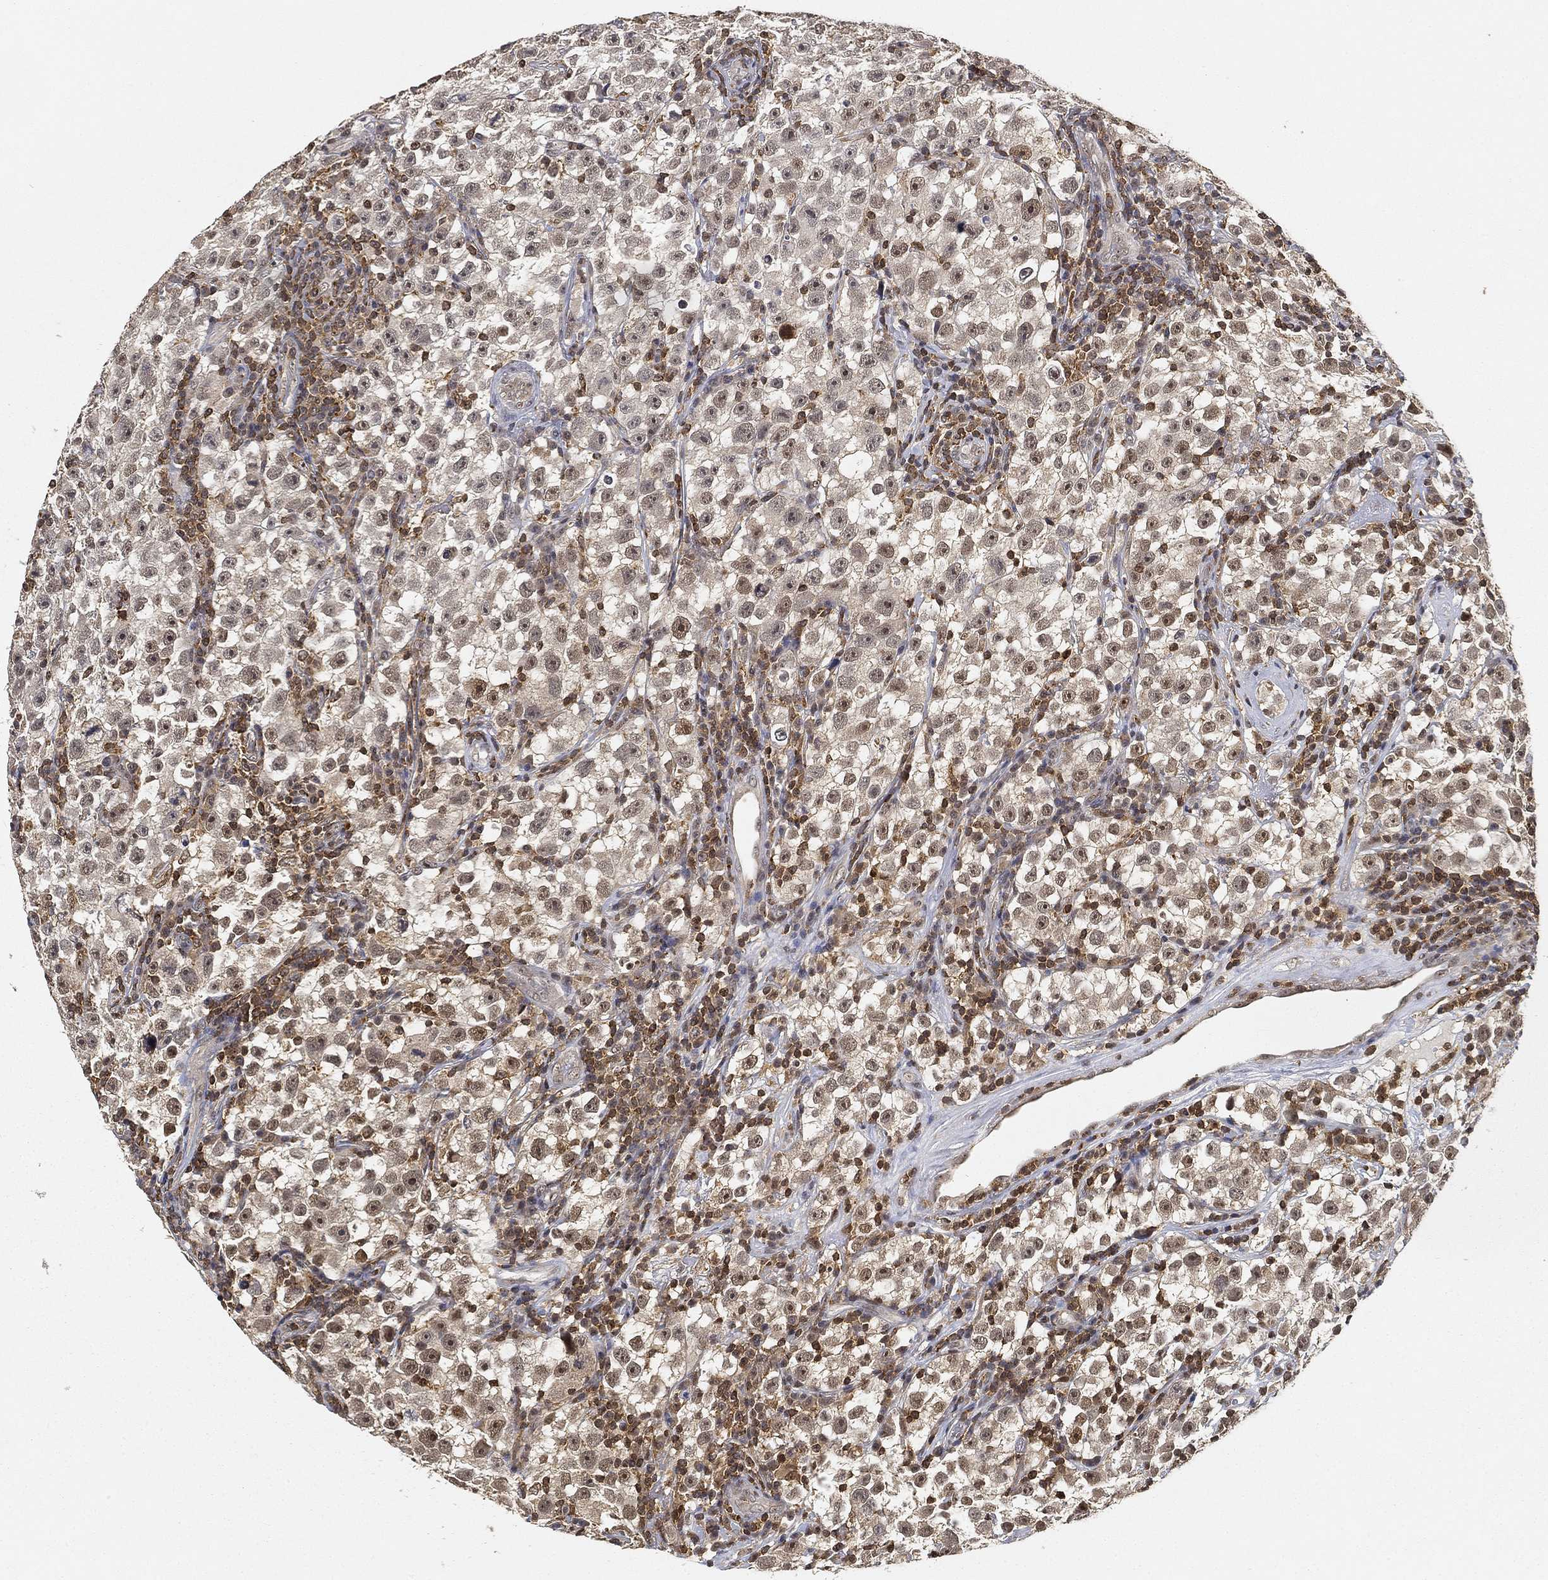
{"staining": {"intensity": "moderate", "quantity": "<25%", "location": "nuclear"}, "tissue": "testis cancer", "cell_type": "Tumor cells", "image_type": "cancer", "snomed": [{"axis": "morphology", "description": "Seminoma, NOS"}, {"axis": "topography", "description": "Testis"}], "caption": "Immunohistochemical staining of testis cancer (seminoma) demonstrates low levels of moderate nuclear expression in approximately <25% of tumor cells.", "gene": "WDR26", "patient": {"sex": "male", "age": 22}}